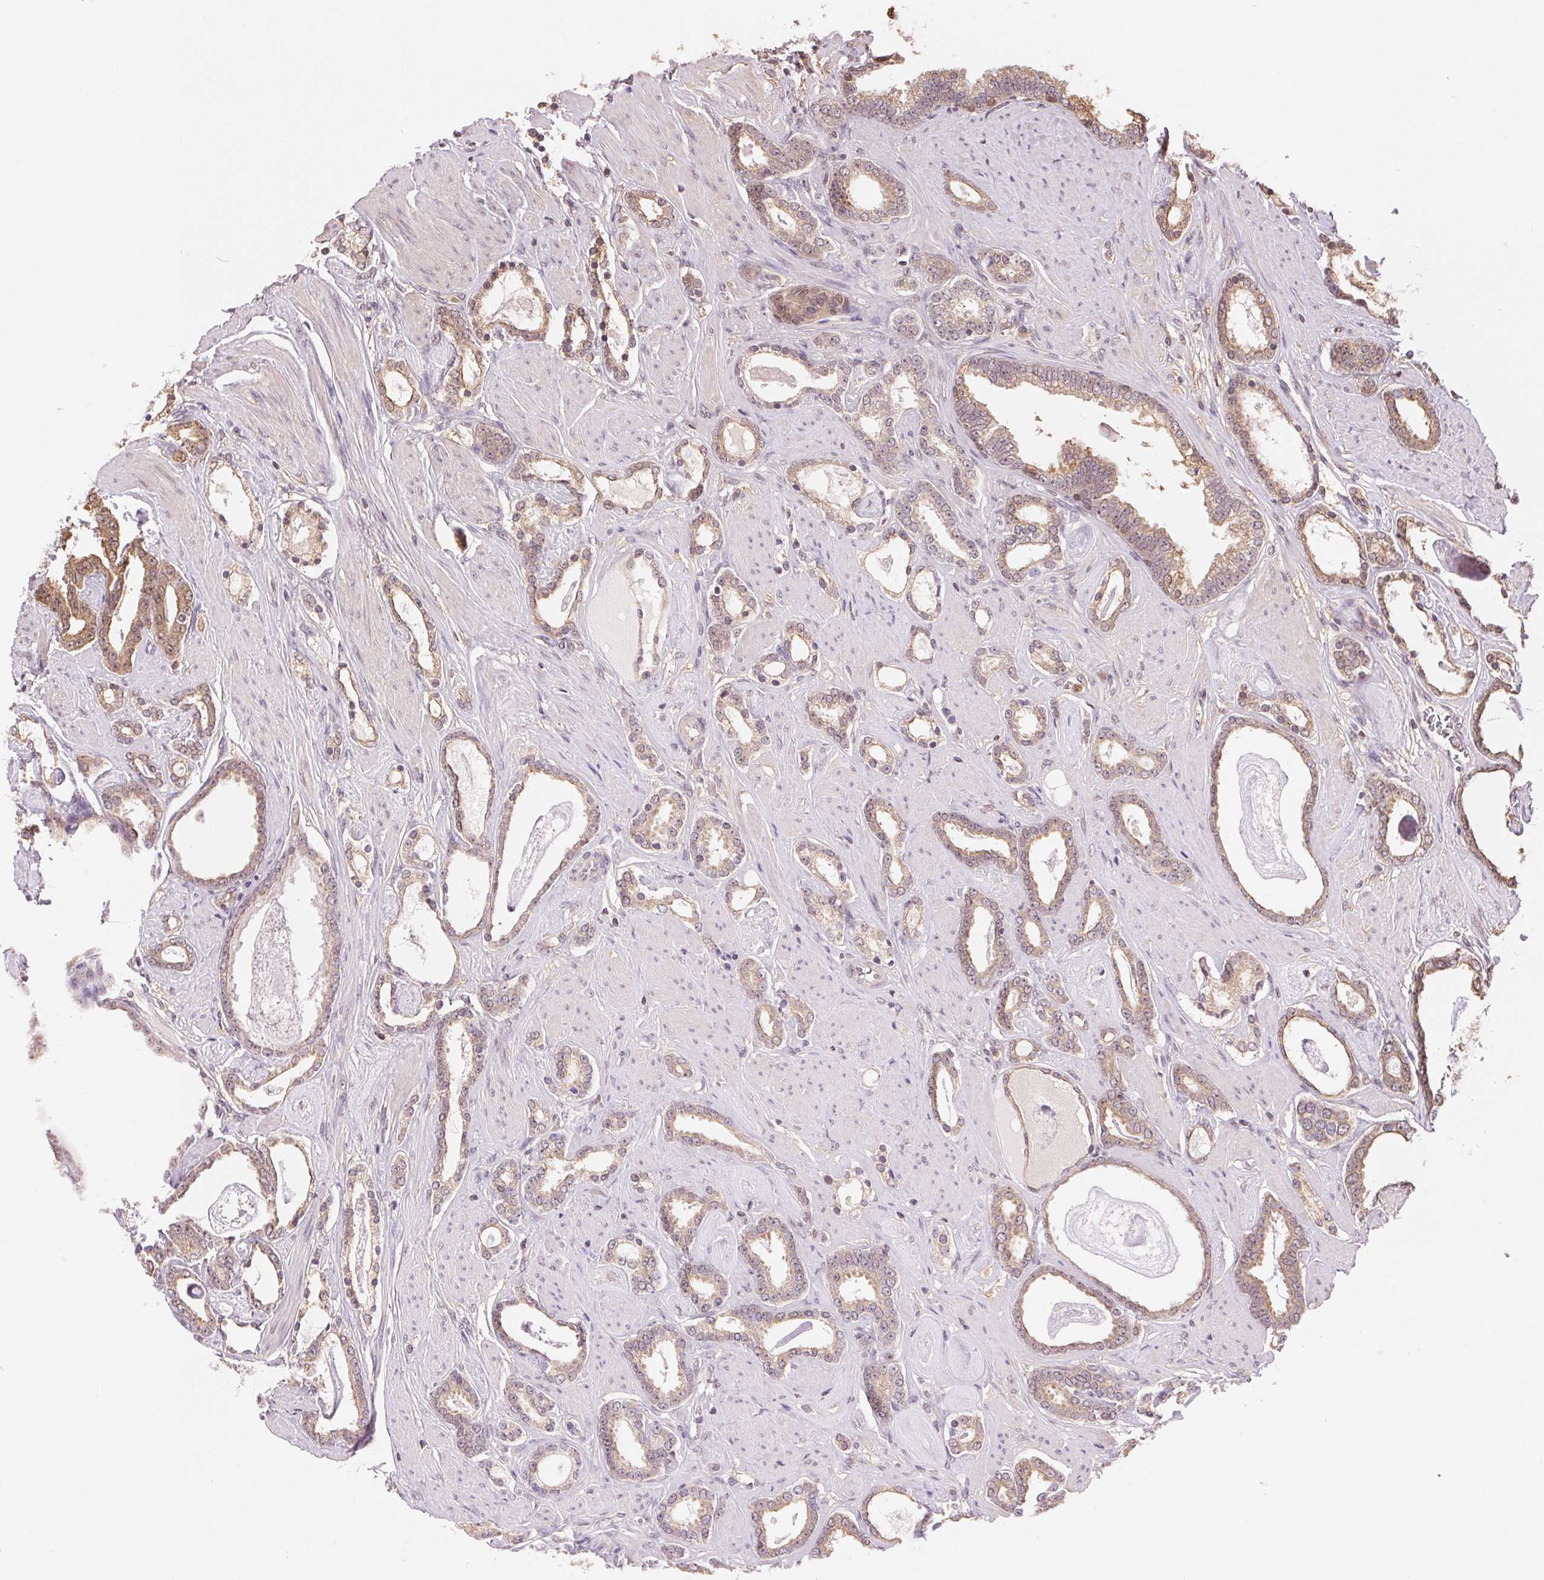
{"staining": {"intensity": "weak", "quantity": ">75%", "location": "cytoplasmic/membranous,nuclear"}, "tissue": "prostate cancer", "cell_type": "Tumor cells", "image_type": "cancer", "snomed": [{"axis": "morphology", "description": "Adenocarcinoma, High grade"}, {"axis": "topography", "description": "Prostate"}], "caption": "Human prostate high-grade adenocarcinoma stained with a protein marker shows weak staining in tumor cells.", "gene": "TMEM273", "patient": {"sex": "male", "age": 63}}